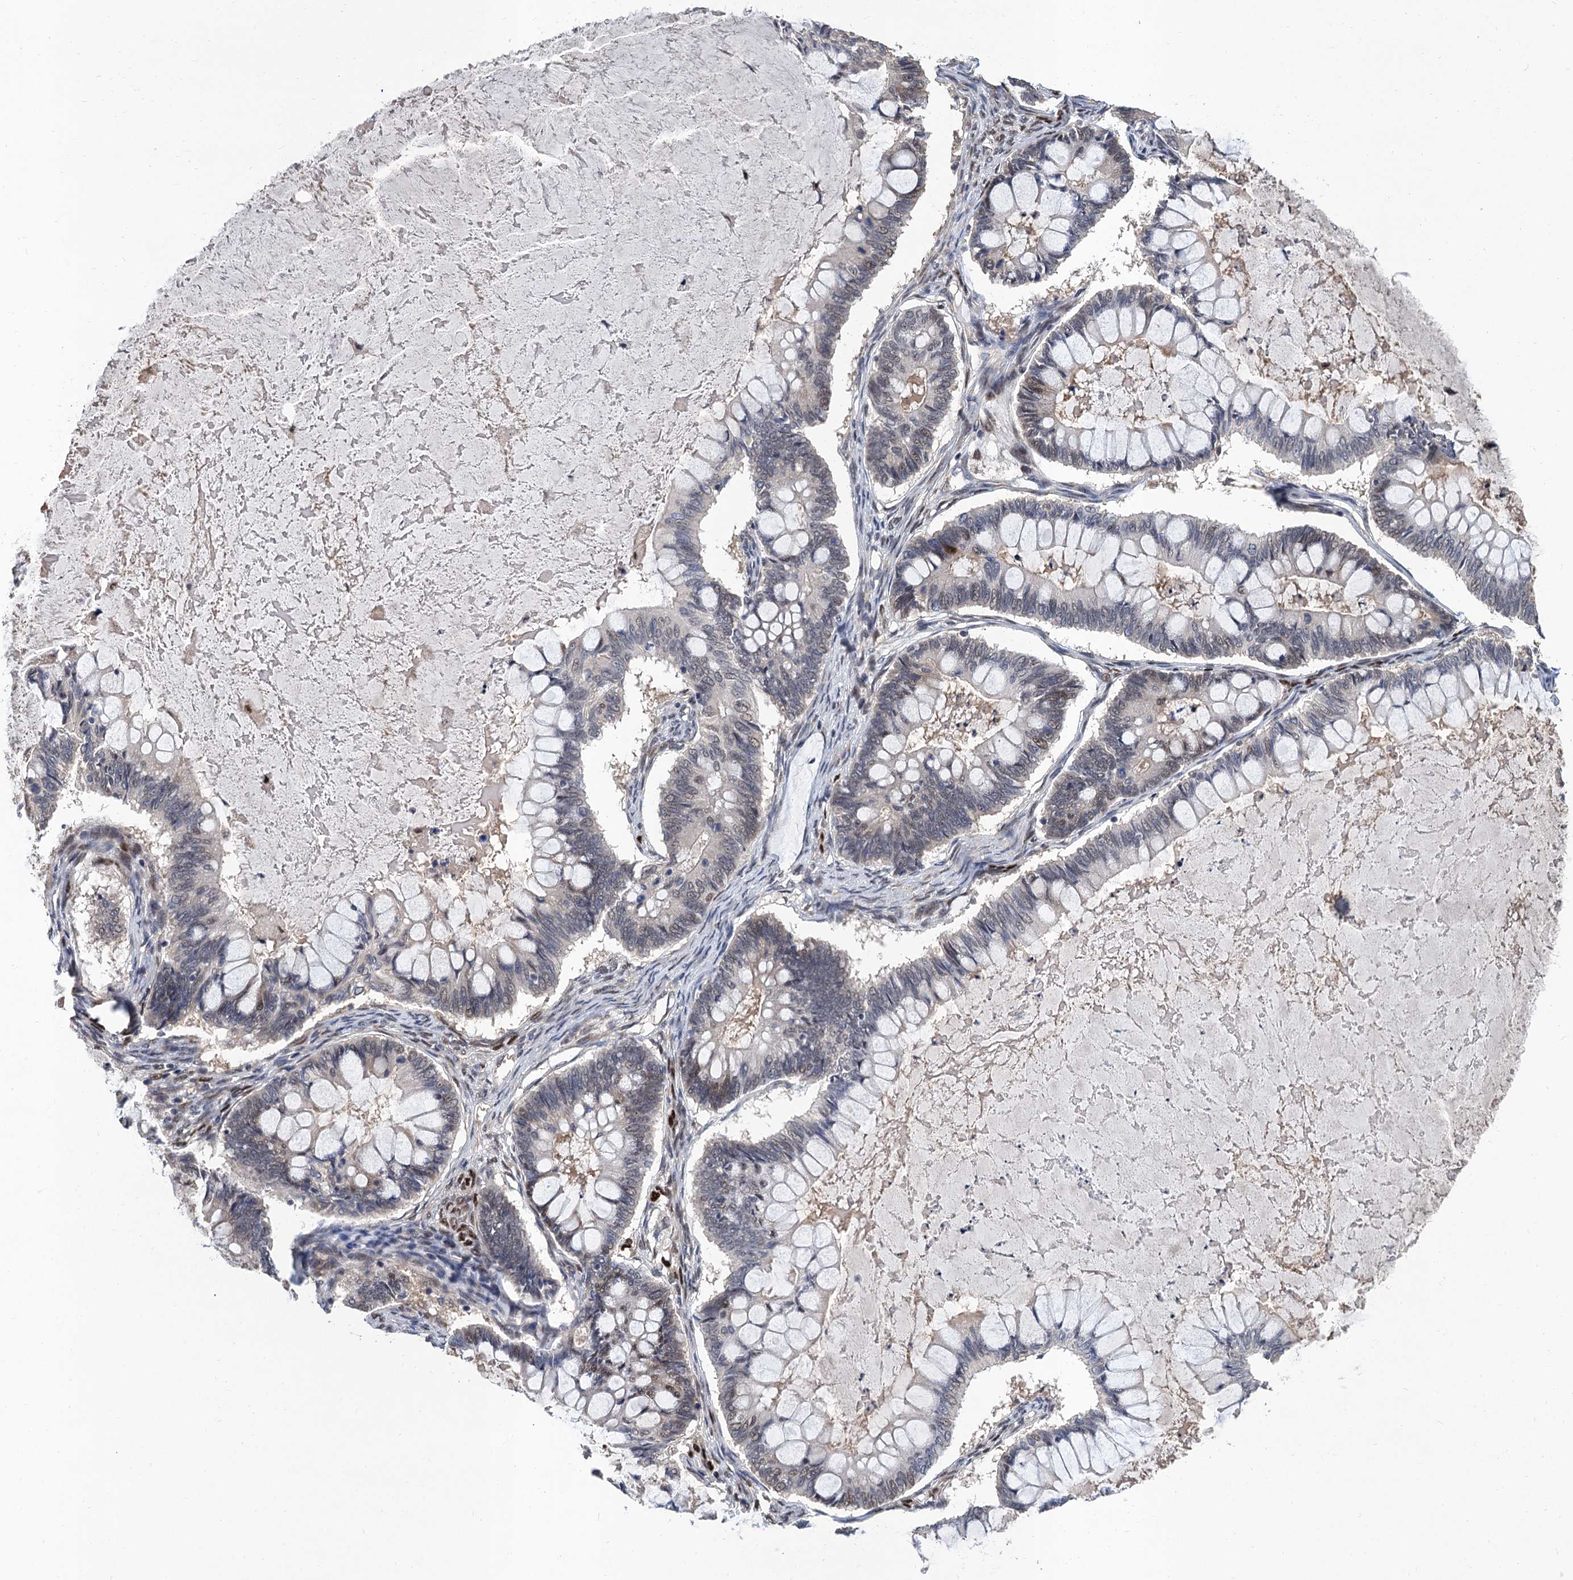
{"staining": {"intensity": "negative", "quantity": "none", "location": "none"}, "tissue": "ovarian cancer", "cell_type": "Tumor cells", "image_type": "cancer", "snomed": [{"axis": "morphology", "description": "Cystadenocarcinoma, mucinous, NOS"}, {"axis": "topography", "description": "Ovary"}], "caption": "This is a micrograph of IHC staining of mucinous cystadenocarcinoma (ovarian), which shows no positivity in tumor cells.", "gene": "TSEN34", "patient": {"sex": "female", "age": 61}}